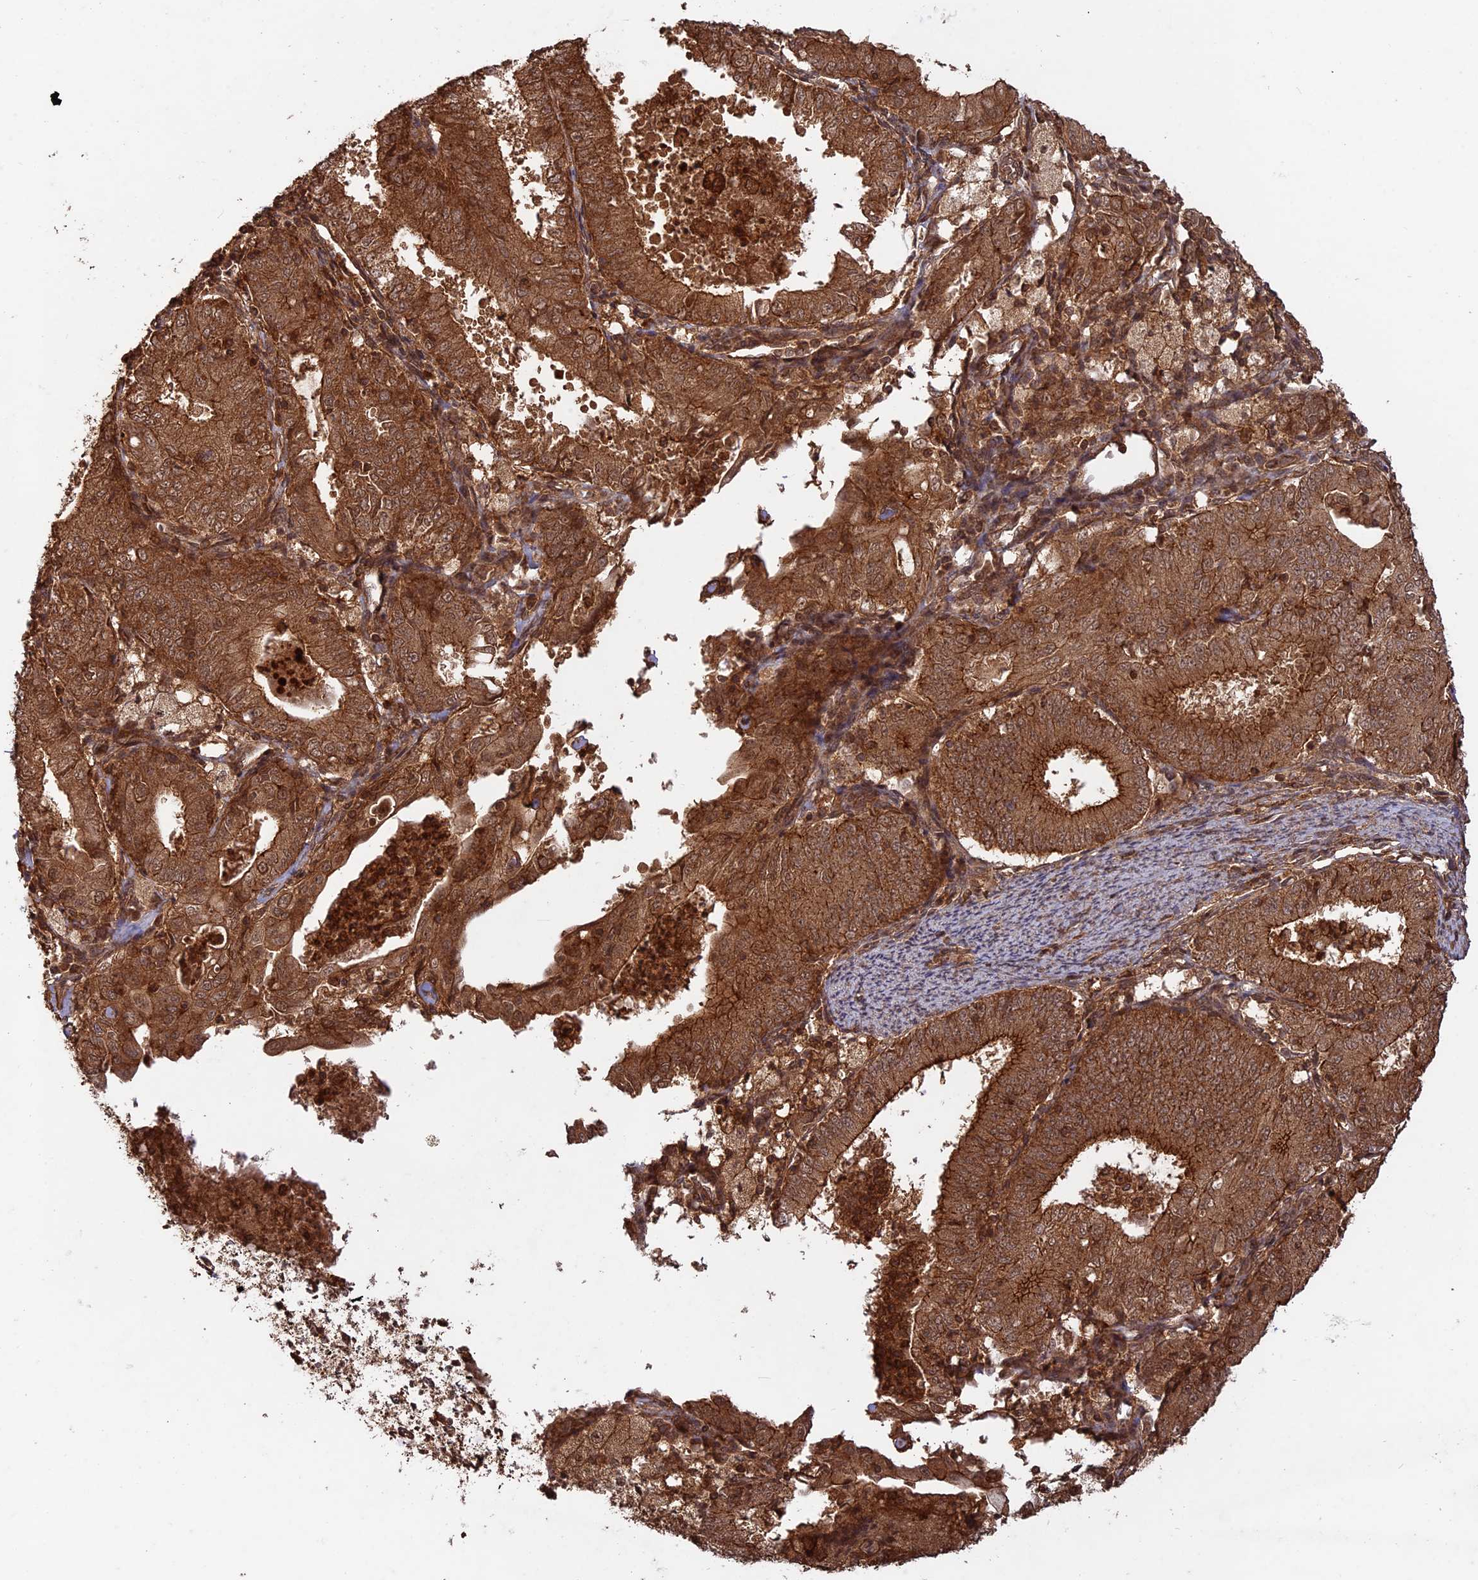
{"staining": {"intensity": "moderate", "quantity": ">75%", "location": "cytoplasmic/membranous"}, "tissue": "endometrial cancer", "cell_type": "Tumor cells", "image_type": "cancer", "snomed": [{"axis": "morphology", "description": "Adenocarcinoma, NOS"}, {"axis": "topography", "description": "Endometrium"}], "caption": "Adenocarcinoma (endometrial) stained with a protein marker reveals moderate staining in tumor cells.", "gene": "CCDC174", "patient": {"sex": "female", "age": 57}}